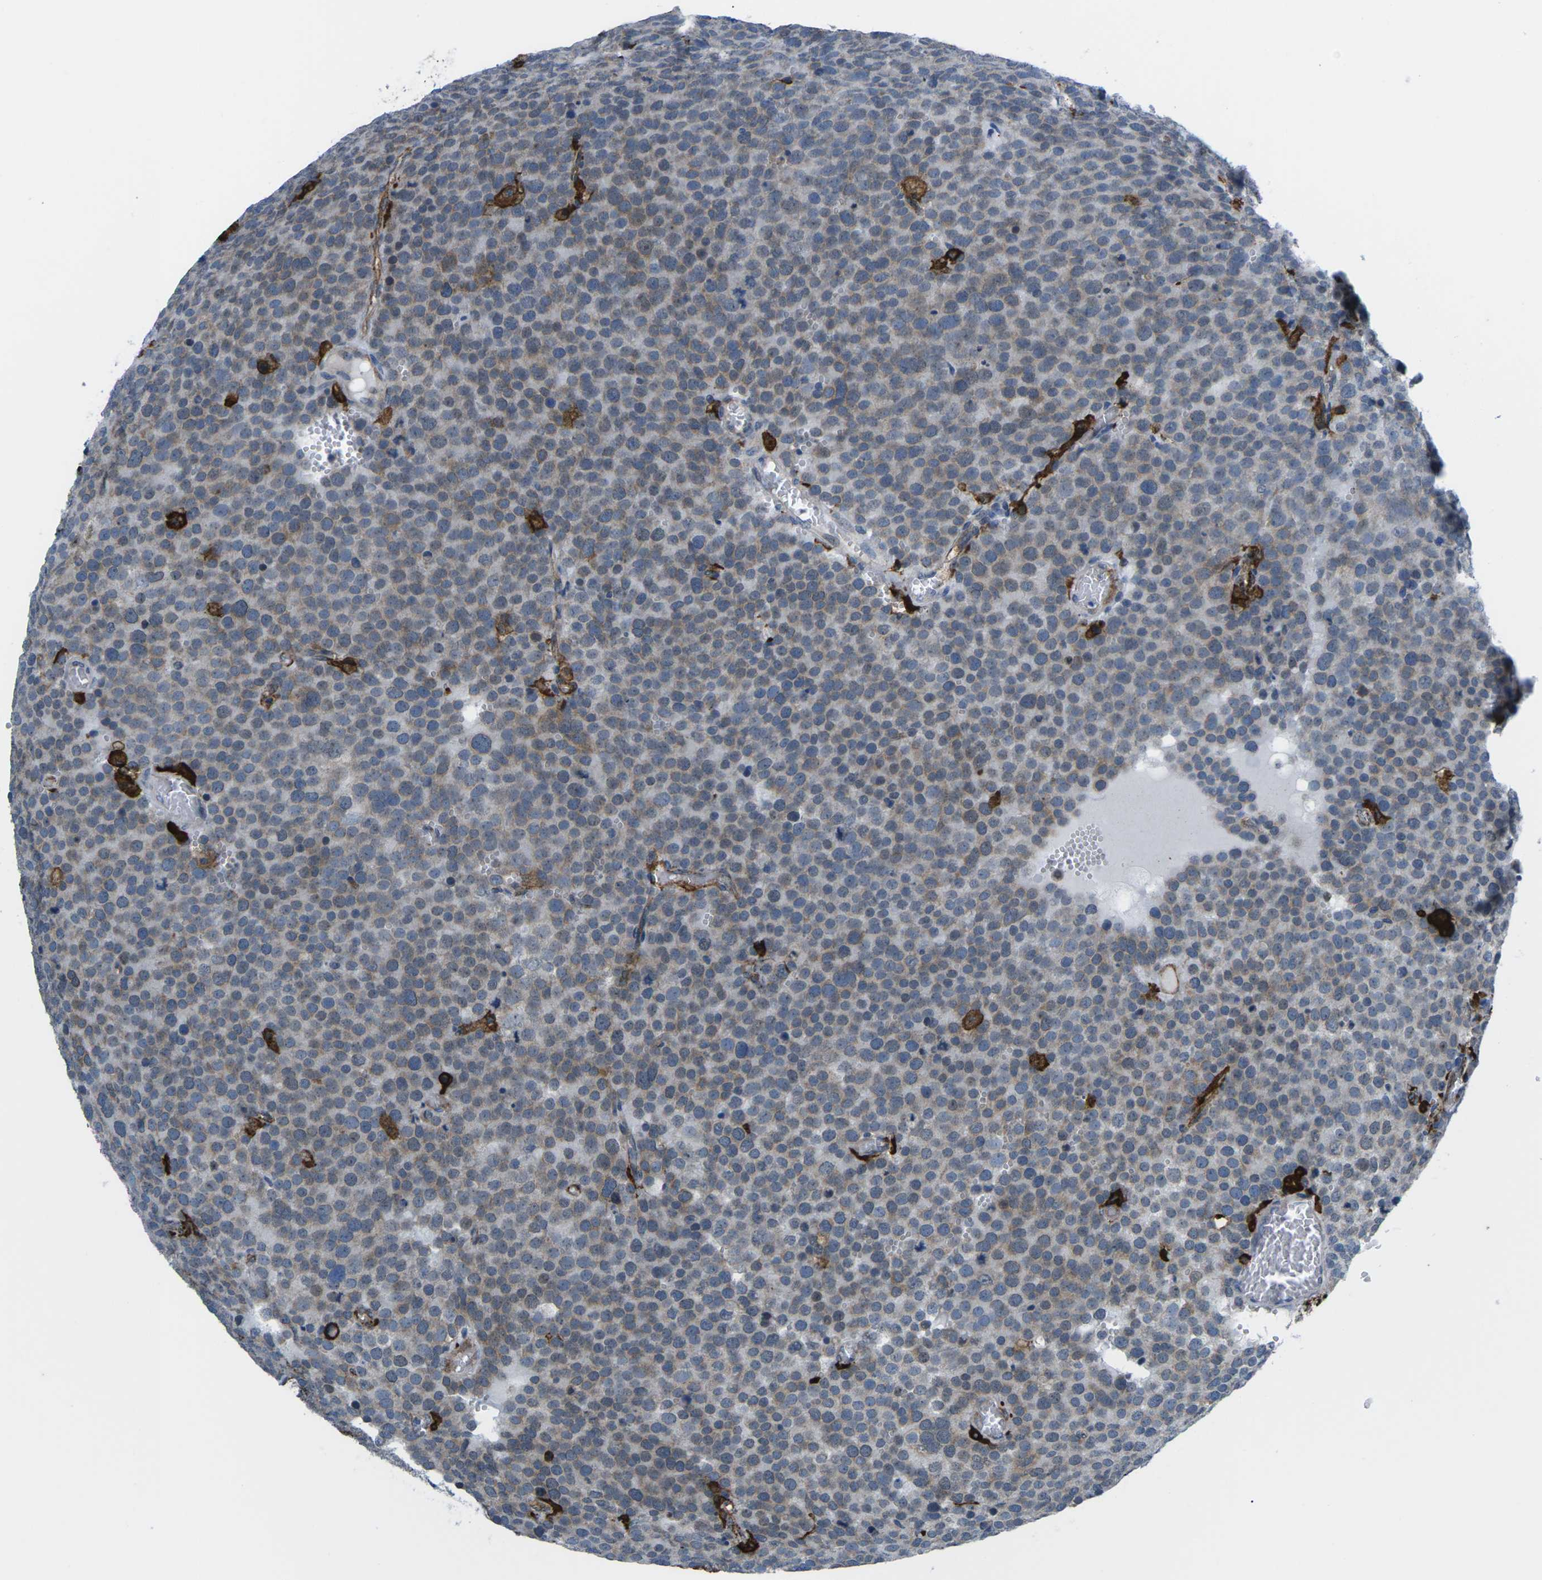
{"staining": {"intensity": "negative", "quantity": "none", "location": "none"}, "tissue": "testis cancer", "cell_type": "Tumor cells", "image_type": "cancer", "snomed": [{"axis": "morphology", "description": "Normal tissue, NOS"}, {"axis": "morphology", "description": "Seminoma, NOS"}, {"axis": "topography", "description": "Testis"}], "caption": "Tumor cells show no significant expression in testis seminoma.", "gene": "PTPN1", "patient": {"sex": "male", "age": 71}}